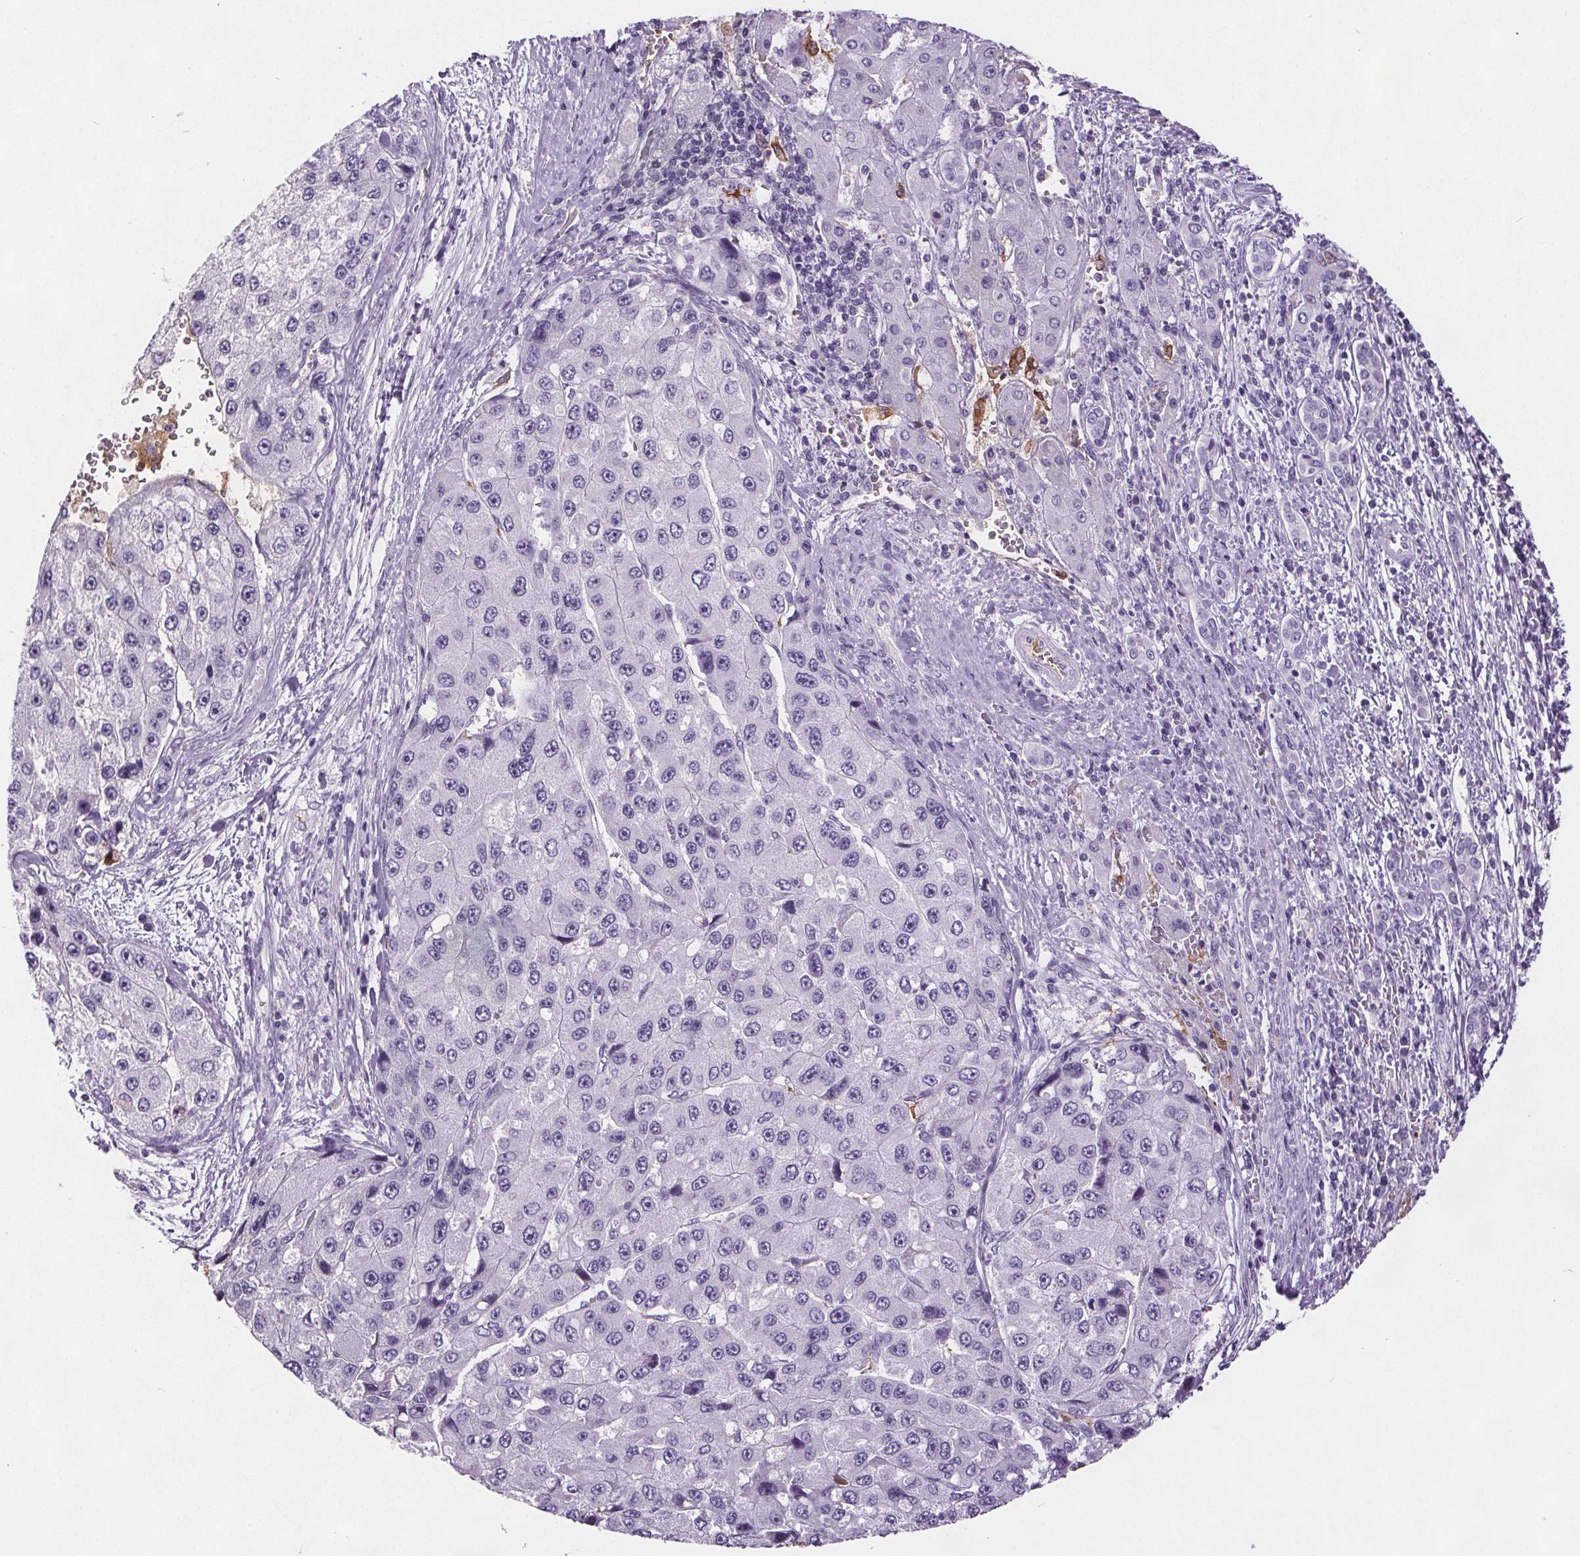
{"staining": {"intensity": "negative", "quantity": "none", "location": "none"}, "tissue": "liver cancer", "cell_type": "Tumor cells", "image_type": "cancer", "snomed": [{"axis": "morphology", "description": "Carcinoma, Hepatocellular, NOS"}, {"axis": "topography", "description": "Liver"}], "caption": "High power microscopy micrograph of an immunohistochemistry photomicrograph of liver cancer (hepatocellular carcinoma), revealing no significant positivity in tumor cells.", "gene": "CD5L", "patient": {"sex": "female", "age": 73}}